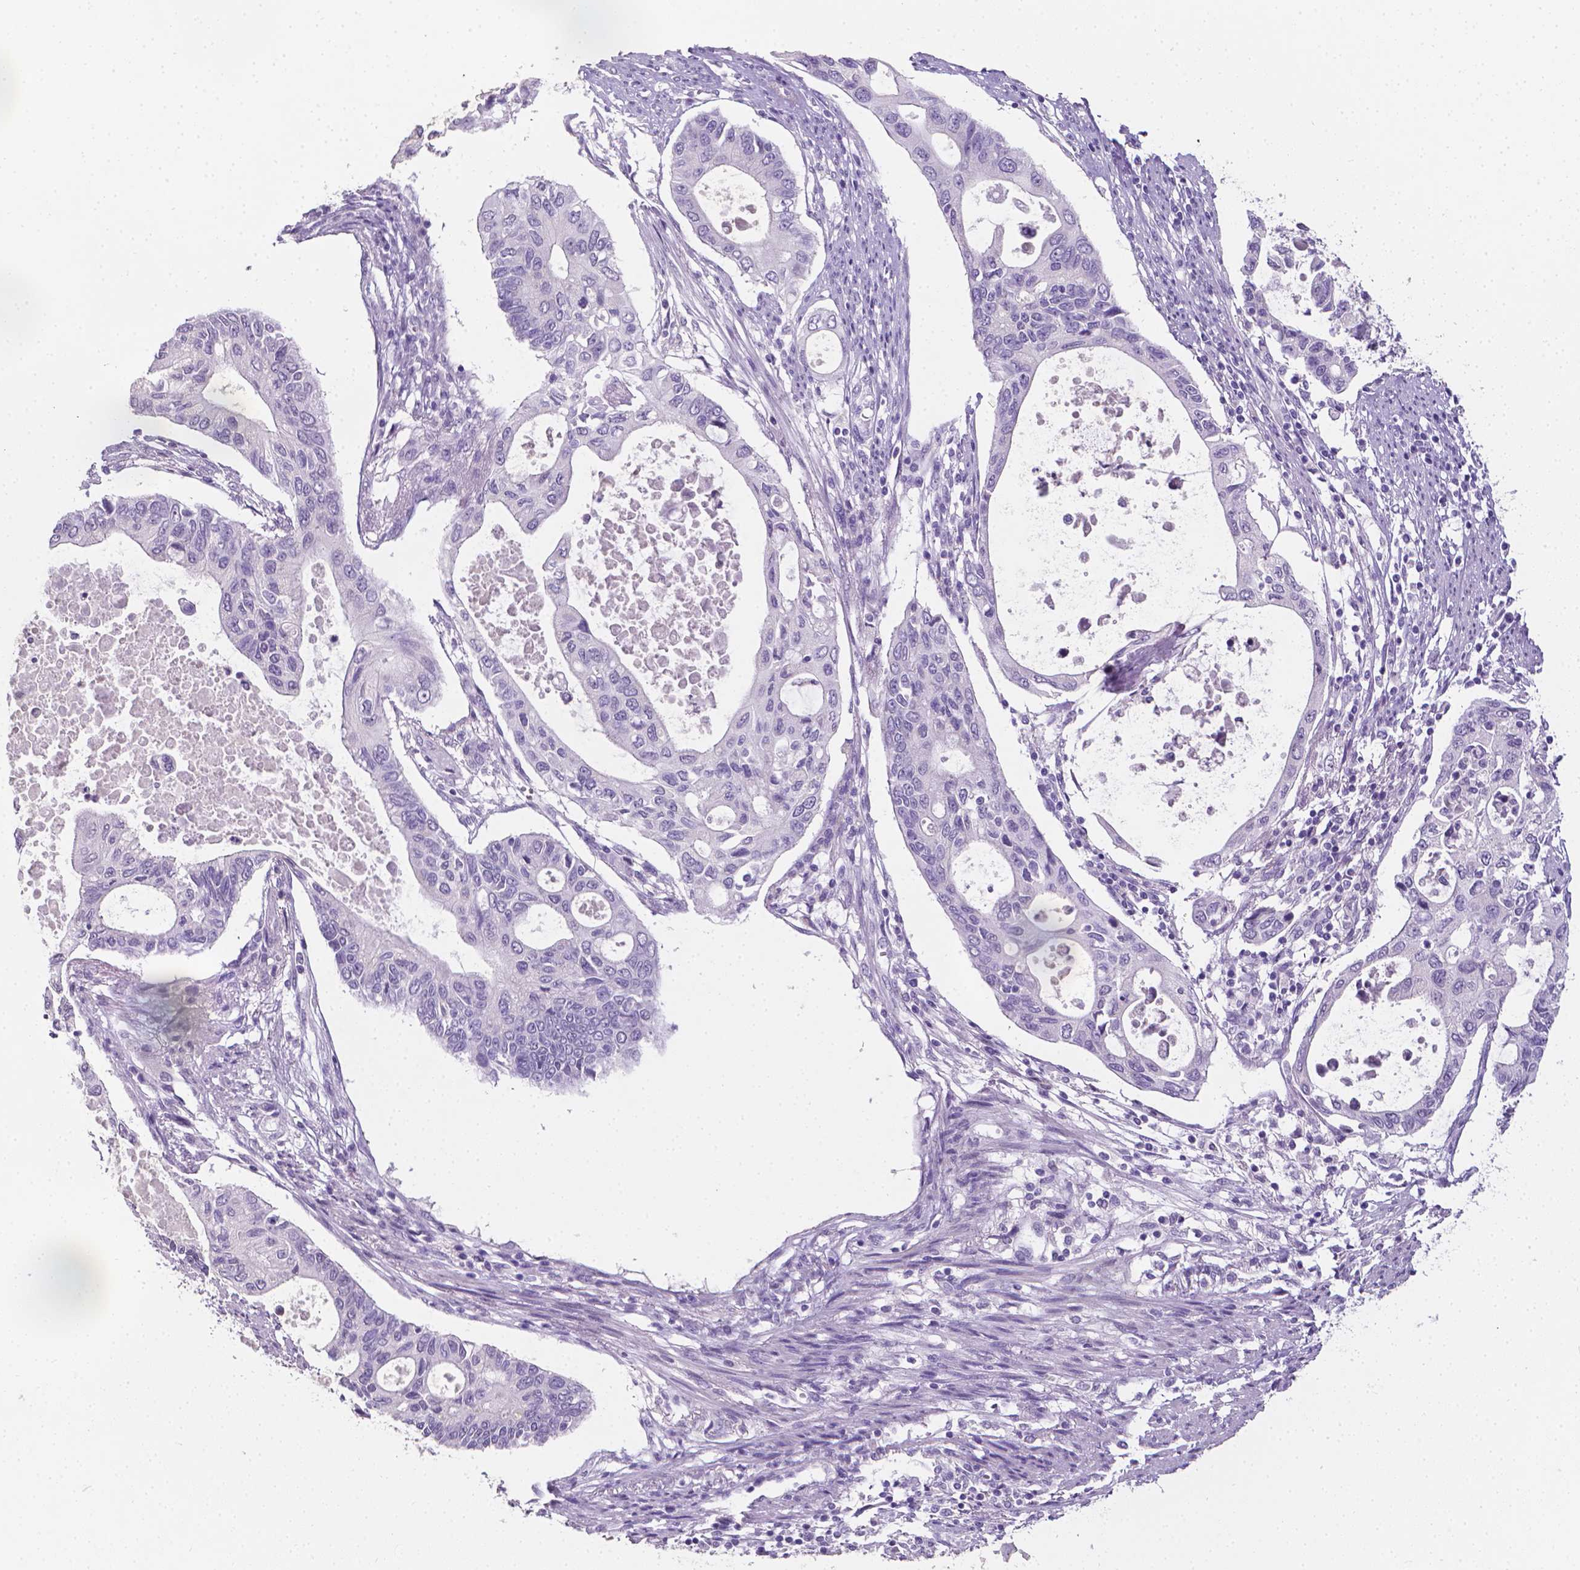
{"staining": {"intensity": "negative", "quantity": "none", "location": "none"}, "tissue": "pancreatic cancer", "cell_type": "Tumor cells", "image_type": "cancer", "snomed": [{"axis": "morphology", "description": "Adenocarcinoma, NOS"}, {"axis": "topography", "description": "Pancreas"}], "caption": "There is no significant staining in tumor cells of pancreatic cancer (adenocarcinoma).", "gene": "XPNPEP2", "patient": {"sex": "female", "age": 63}}